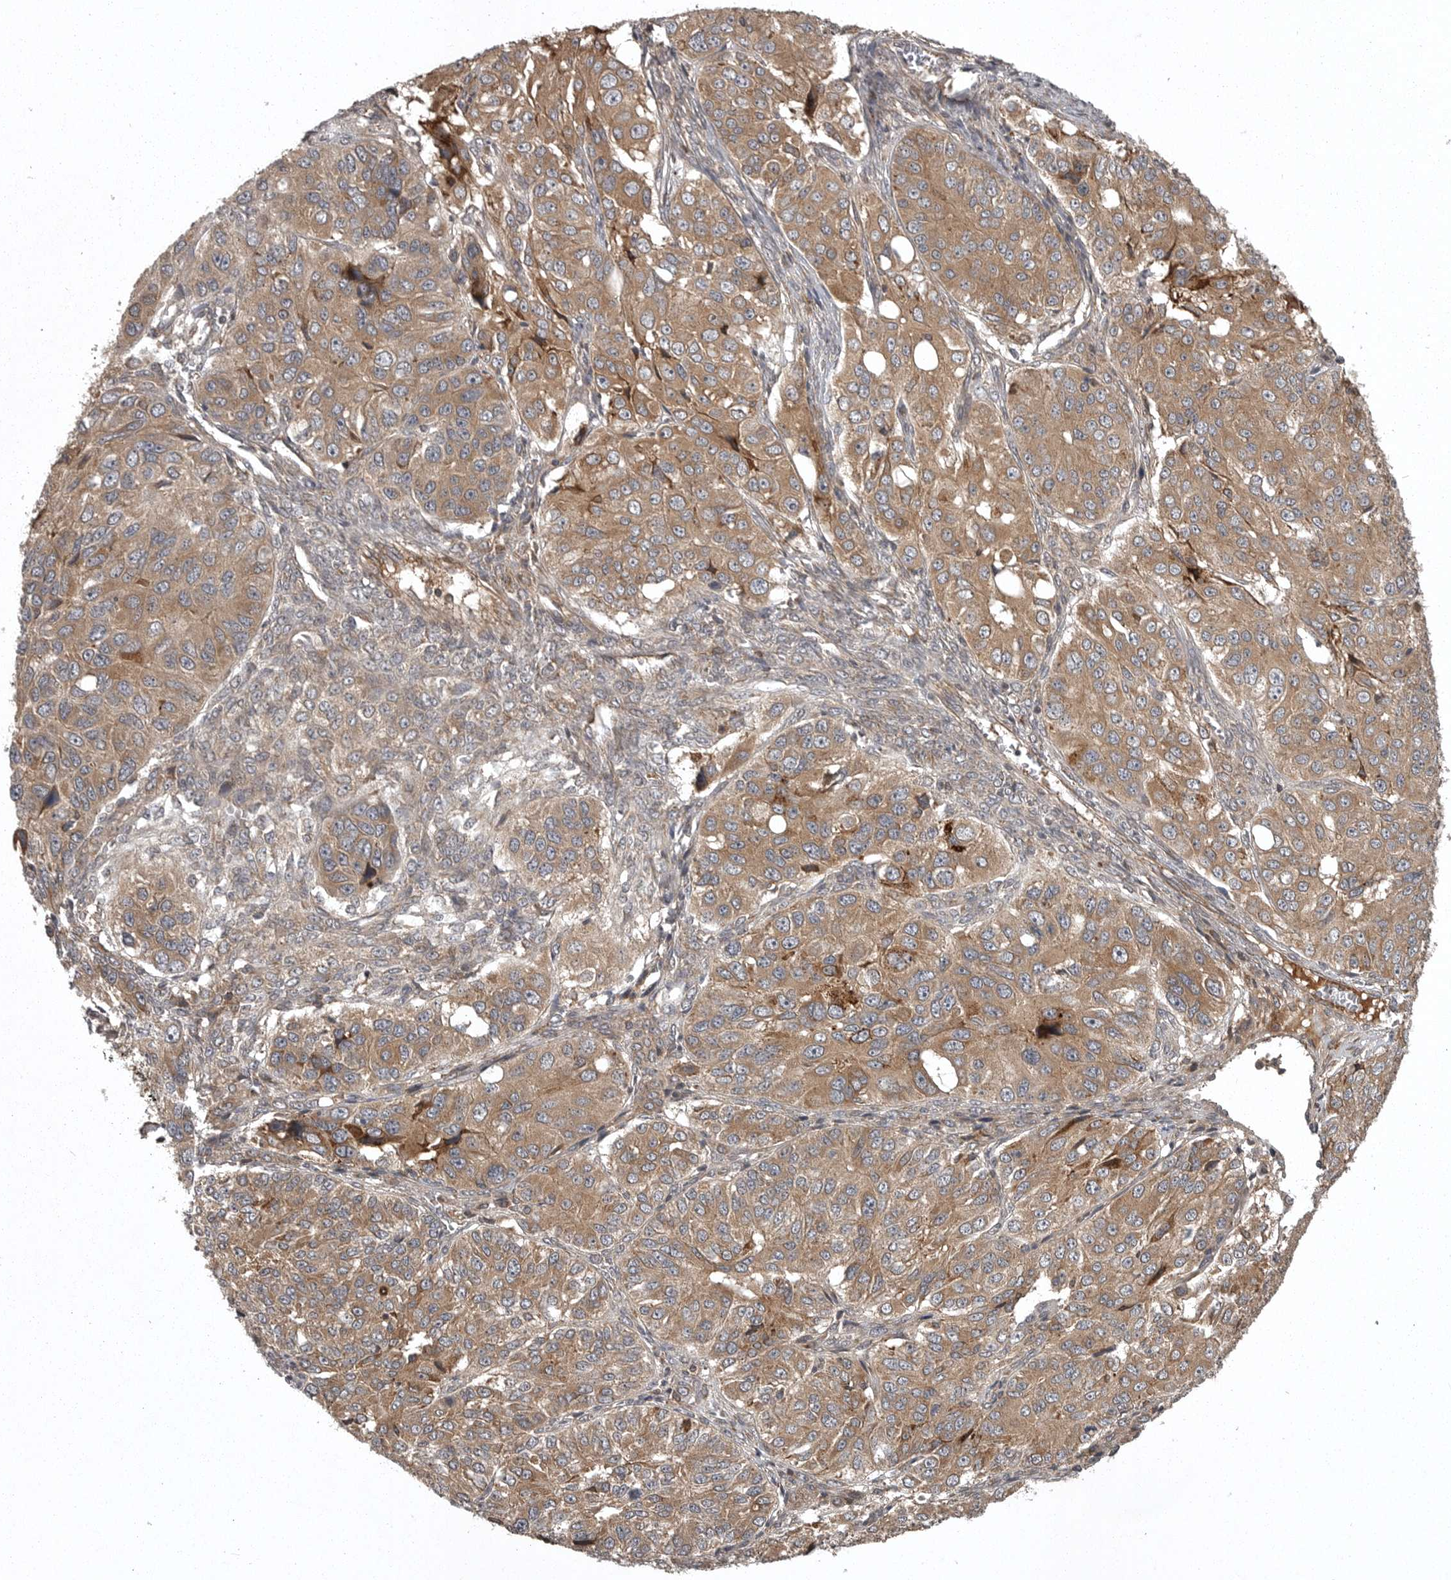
{"staining": {"intensity": "moderate", "quantity": ">75%", "location": "cytoplasmic/membranous"}, "tissue": "ovarian cancer", "cell_type": "Tumor cells", "image_type": "cancer", "snomed": [{"axis": "morphology", "description": "Carcinoma, endometroid"}, {"axis": "topography", "description": "Ovary"}], "caption": "Tumor cells exhibit moderate cytoplasmic/membranous positivity in about >75% of cells in ovarian cancer.", "gene": "GPR31", "patient": {"sex": "female", "age": 51}}